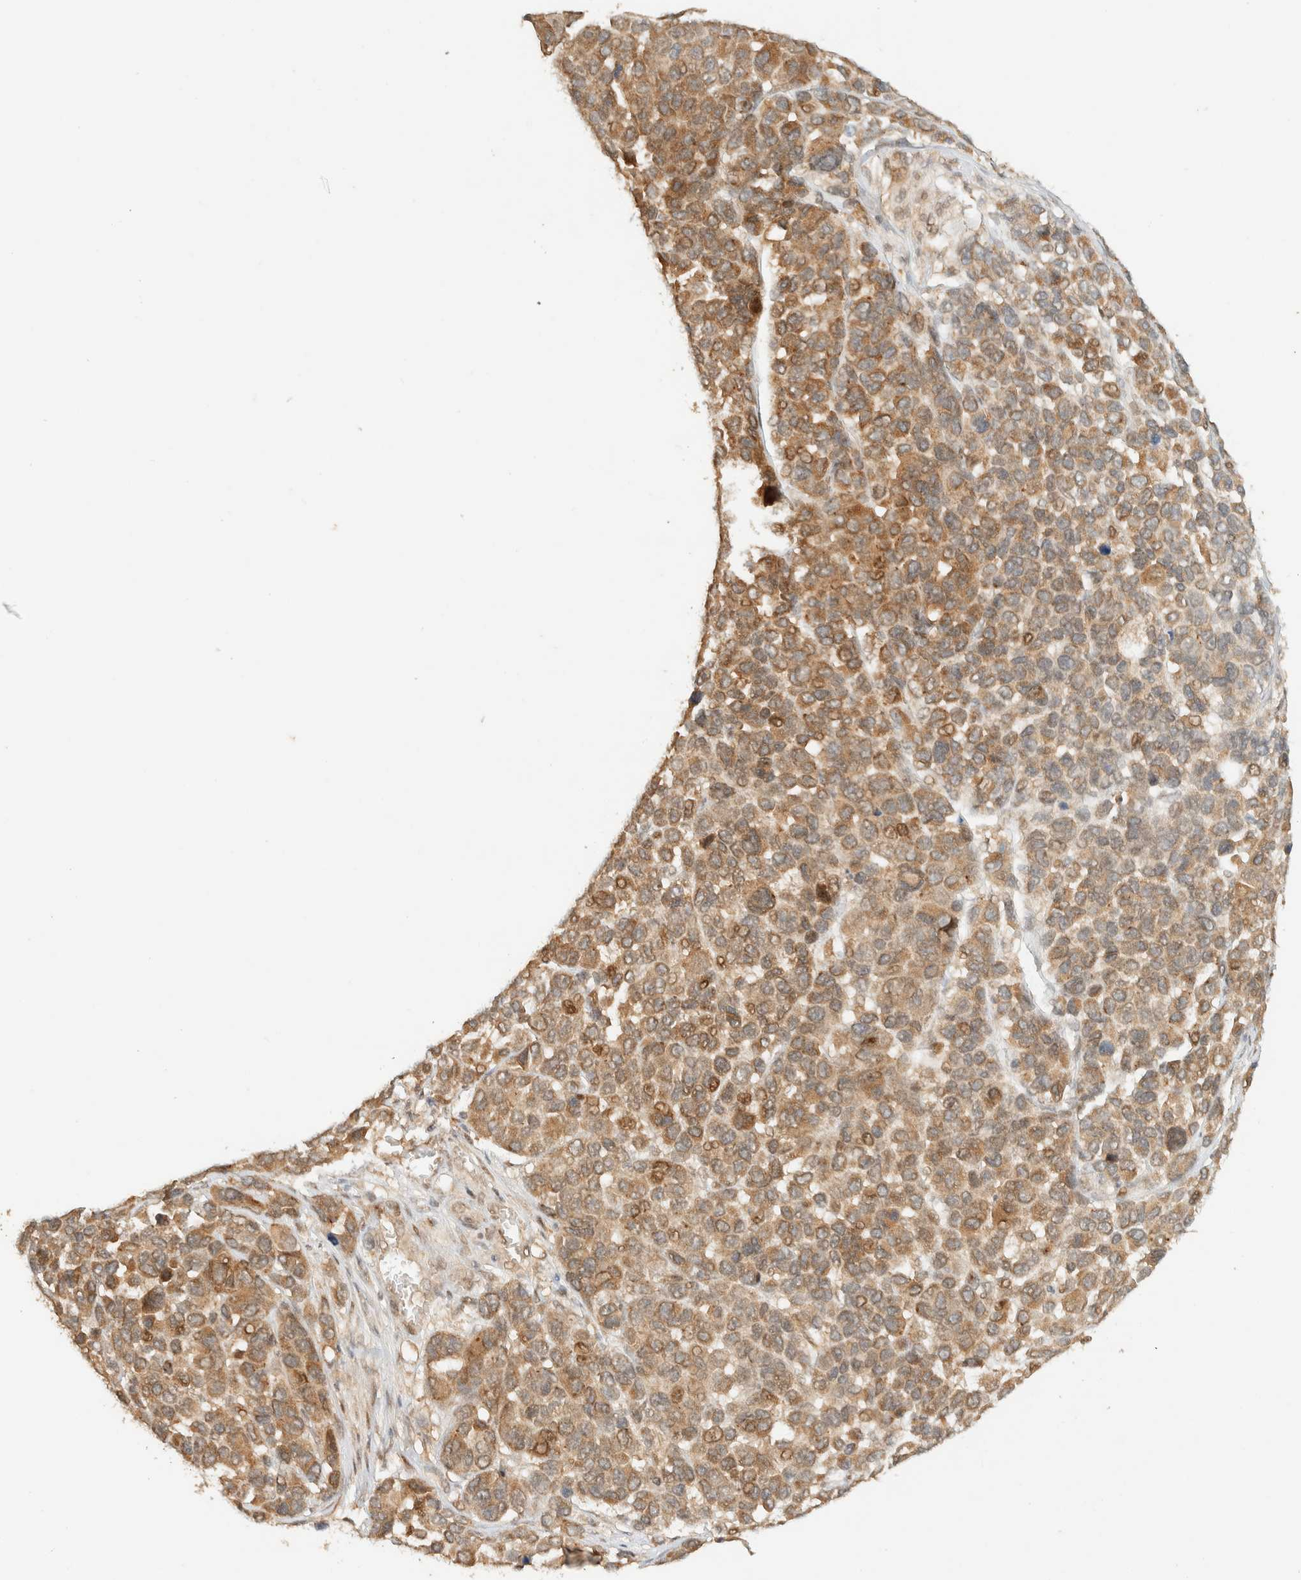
{"staining": {"intensity": "moderate", "quantity": ">75%", "location": "cytoplasmic/membranous"}, "tissue": "melanoma", "cell_type": "Tumor cells", "image_type": "cancer", "snomed": [{"axis": "morphology", "description": "Malignant melanoma, NOS"}, {"axis": "topography", "description": "Skin"}], "caption": "Protein staining of melanoma tissue displays moderate cytoplasmic/membranous expression in about >75% of tumor cells. (DAB IHC, brown staining for protein, blue staining for nuclei).", "gene": "ZBTB34", "patient": {"sex": "male", "age": 53}}